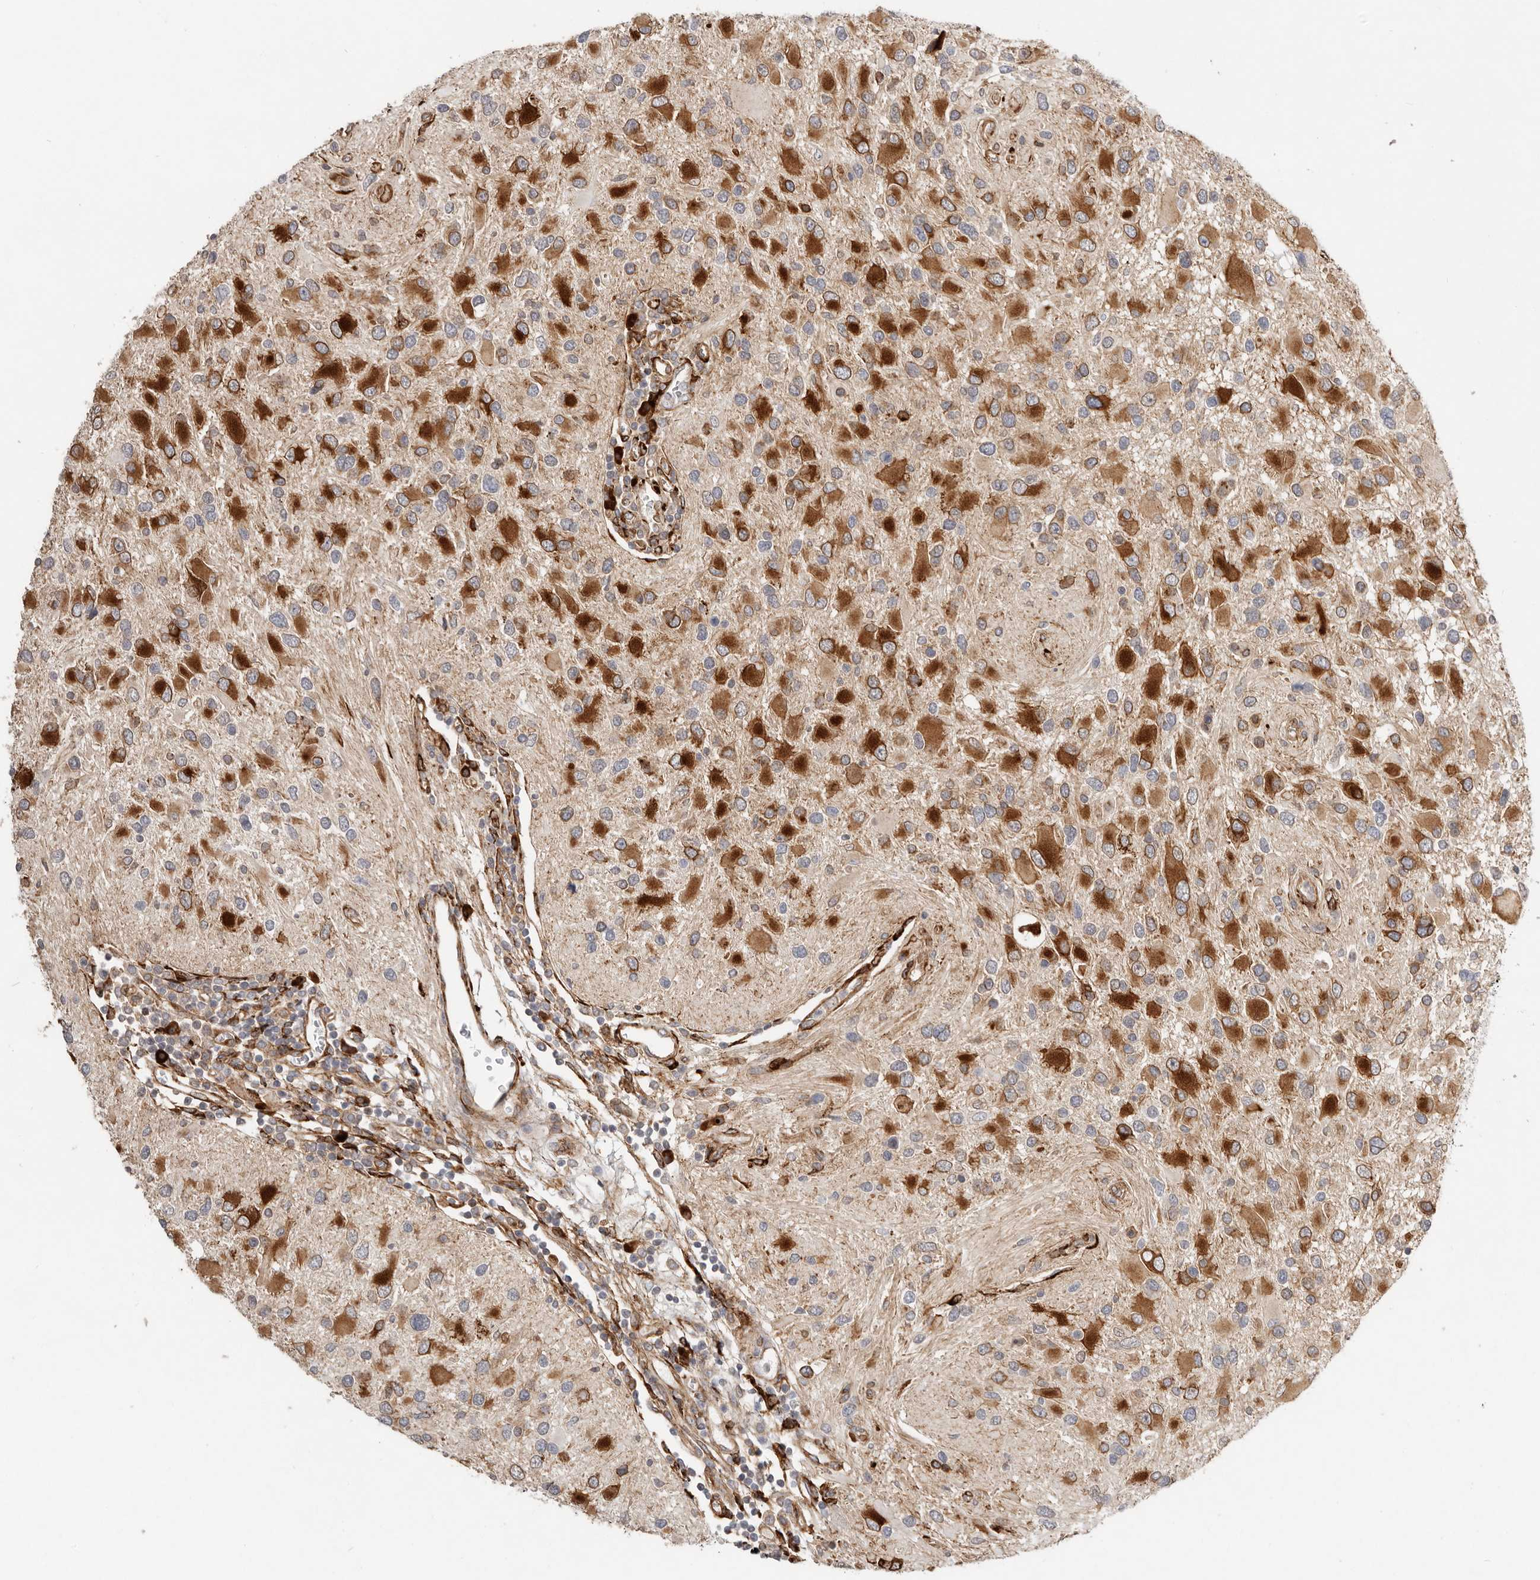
{"staining": {"intensity": "strong", "quantity": ">75%", "location": "cytoplasmic/membranous"}, "tissue": "glioma", "cell_type": "Tumor cells", "image_type": "cancer", "snomed": [{"axis": "morphology", "description": "Glioma, malignant, High grade"}, {"axis": "topography", "description": "Brain"}], "caption": "A high amount of strong cytoplasmic/membranous staining is present in approximately >75% of tumor cells in malignant glioma (high-grade) tissue.", "gene": "WDTC1", "patient": {"sex": "male", "age": 53}}